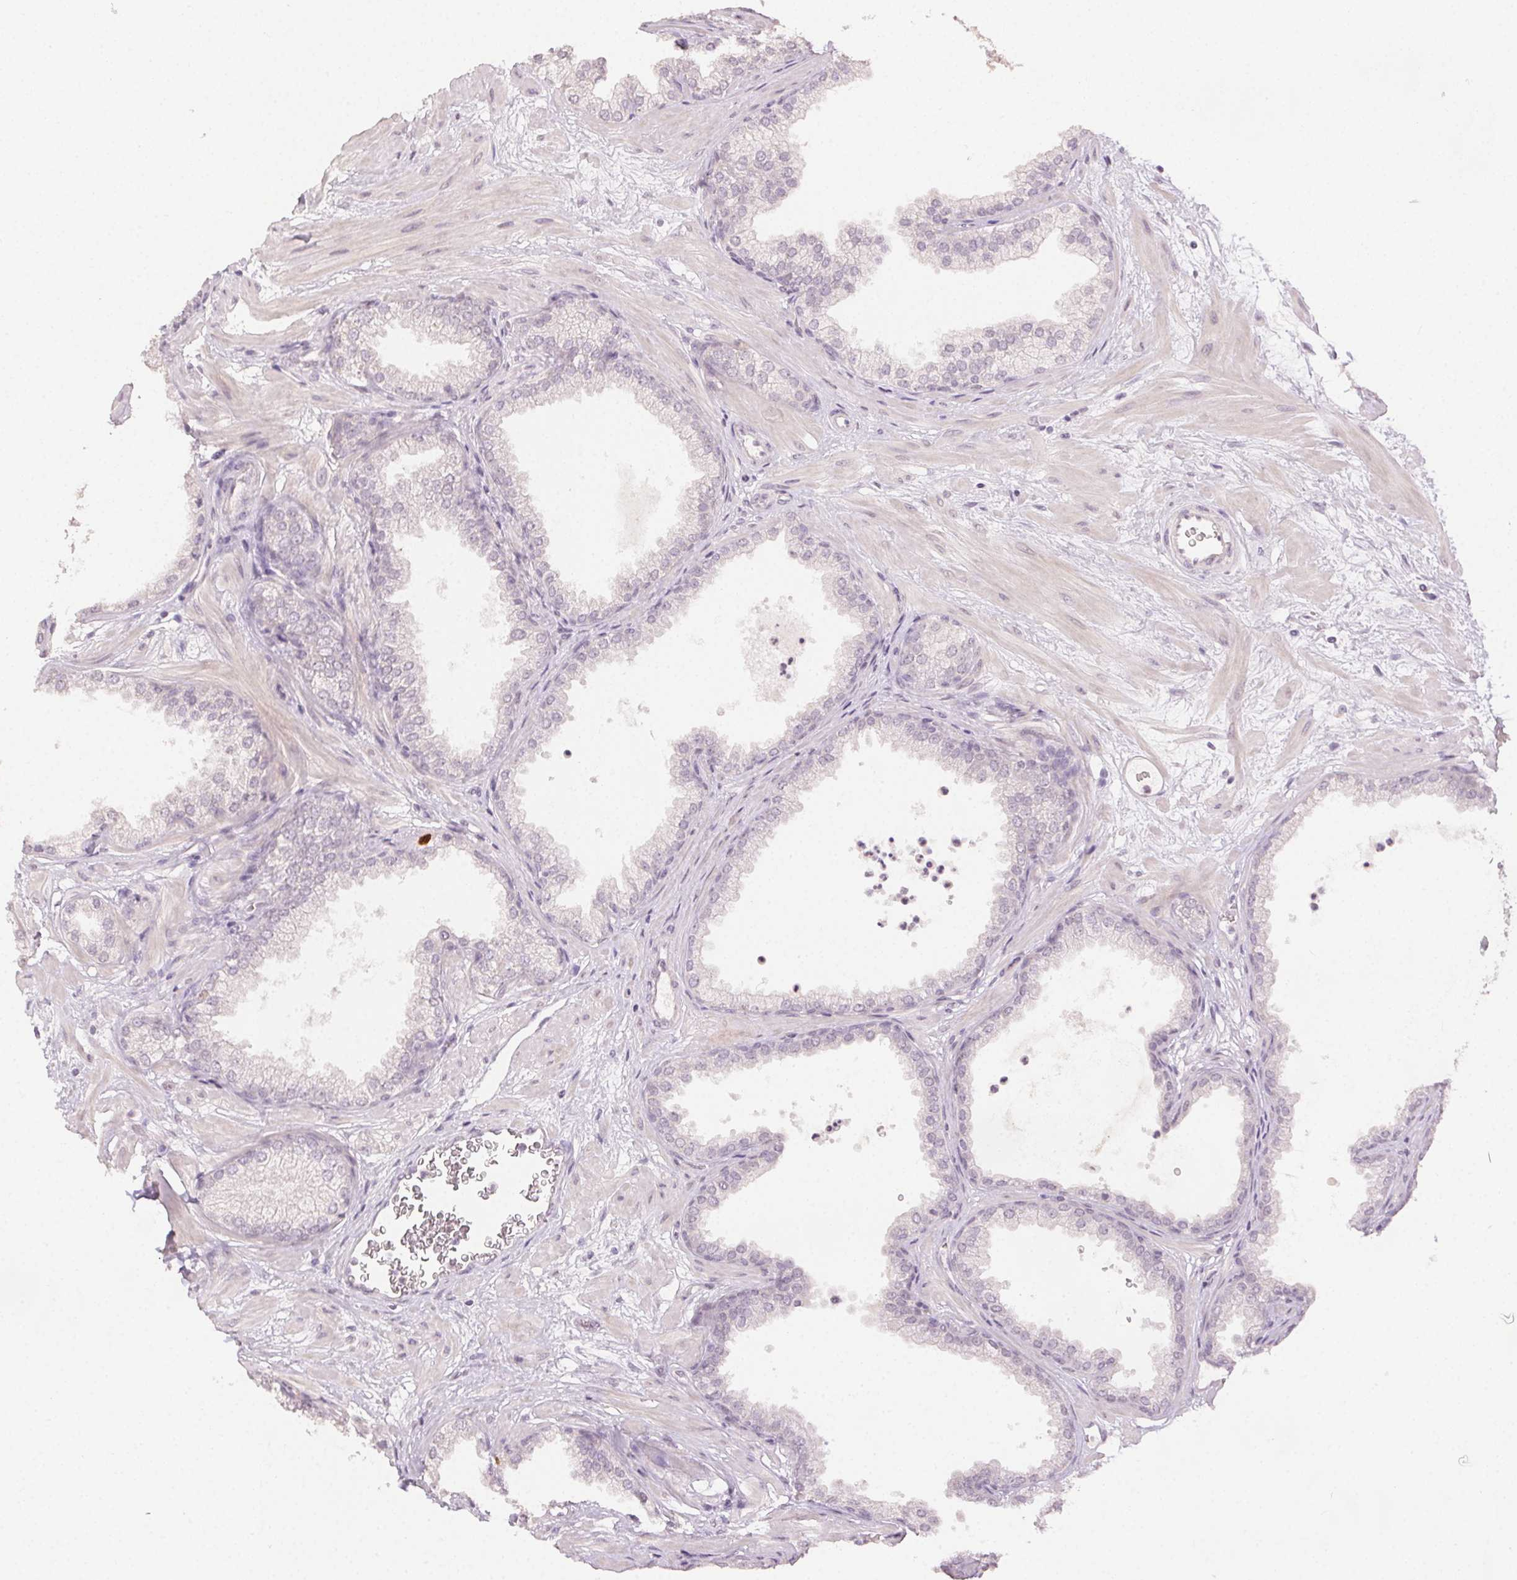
{"staining": {"intensity": "negative", "quantity": "none", "location": "none"}, "tissue": "prostate", "cell_type": "Glandular cells", "image_type": "normal", "snomed": [{"axis": "morphology", "description": "Normal tissue, NOS"}, {"axis": "topography", "description": "Prostate"}], "caption": "Human prostate stained for a protein using immunohistochemistry demonstrates no positivity in glandular cells.", "gene": "ANLN", "patient": {"sex": "male", "age": 37}}